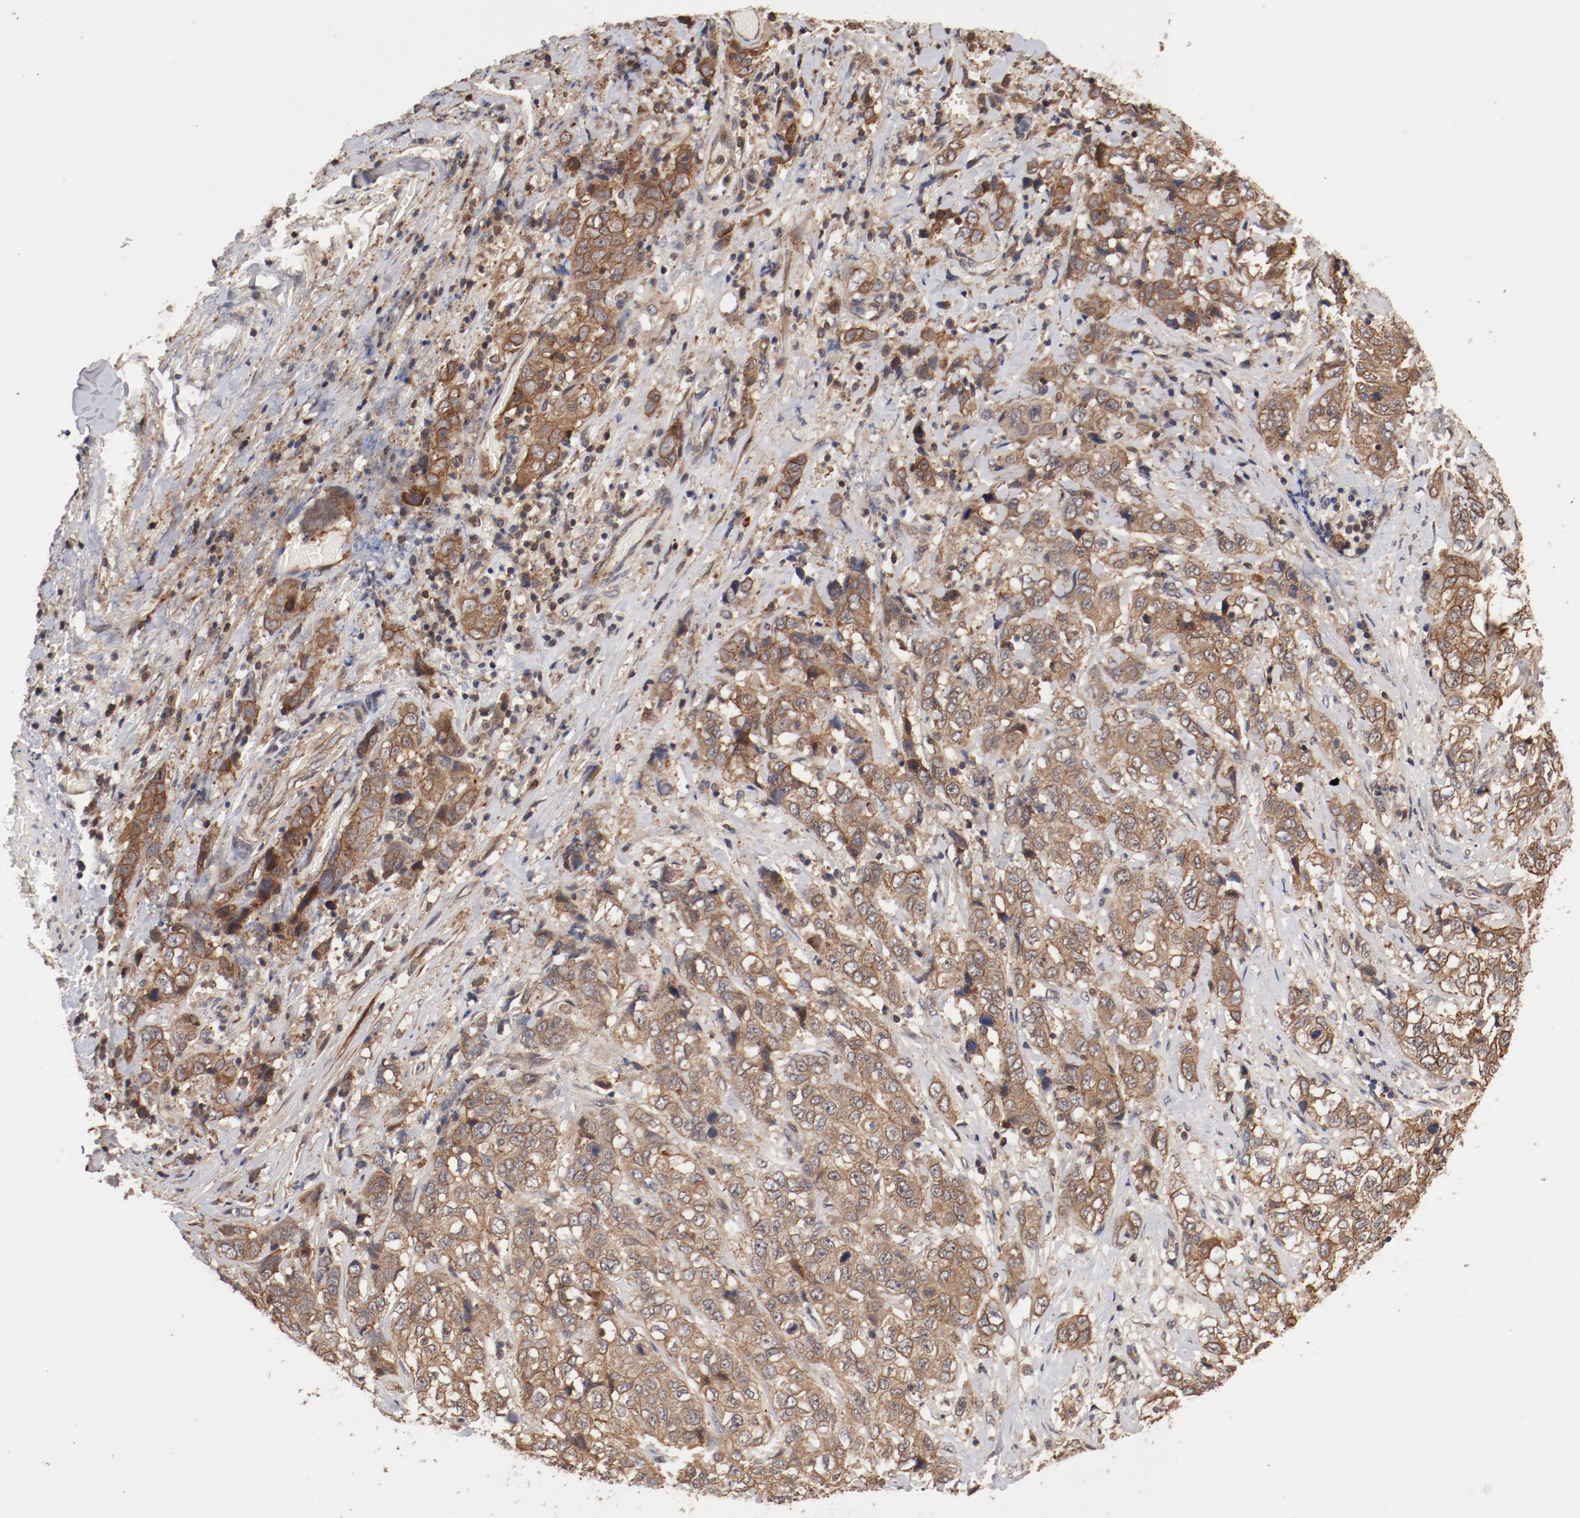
{"staining": {"intensity": "moderate", "quantity": ">75%", "location": "cytoplasmic/membranous"}, "tissue": "stomach cancer", "cell_type": "Tumor cells", "image_type": "cancer", "snomed": [{"axis": "morphology", "description": "Adenocarcinoma, NOS"}, {"axis": "topography", "description": "Stomach"}], "caption": "High-power microscopy captured an immunohistochemistry micrograph of stomach cancer (adenocarcinoma), revealing moderate cytoplasmic/membranous staining in approximately >75% of tumor cells. (DAB (3,3'-diaminobenzidine) = brown stain, brightfield microscopy at high magnification).", "gene": "GUF1", "patient": {"sex": "male", "age": 48}}